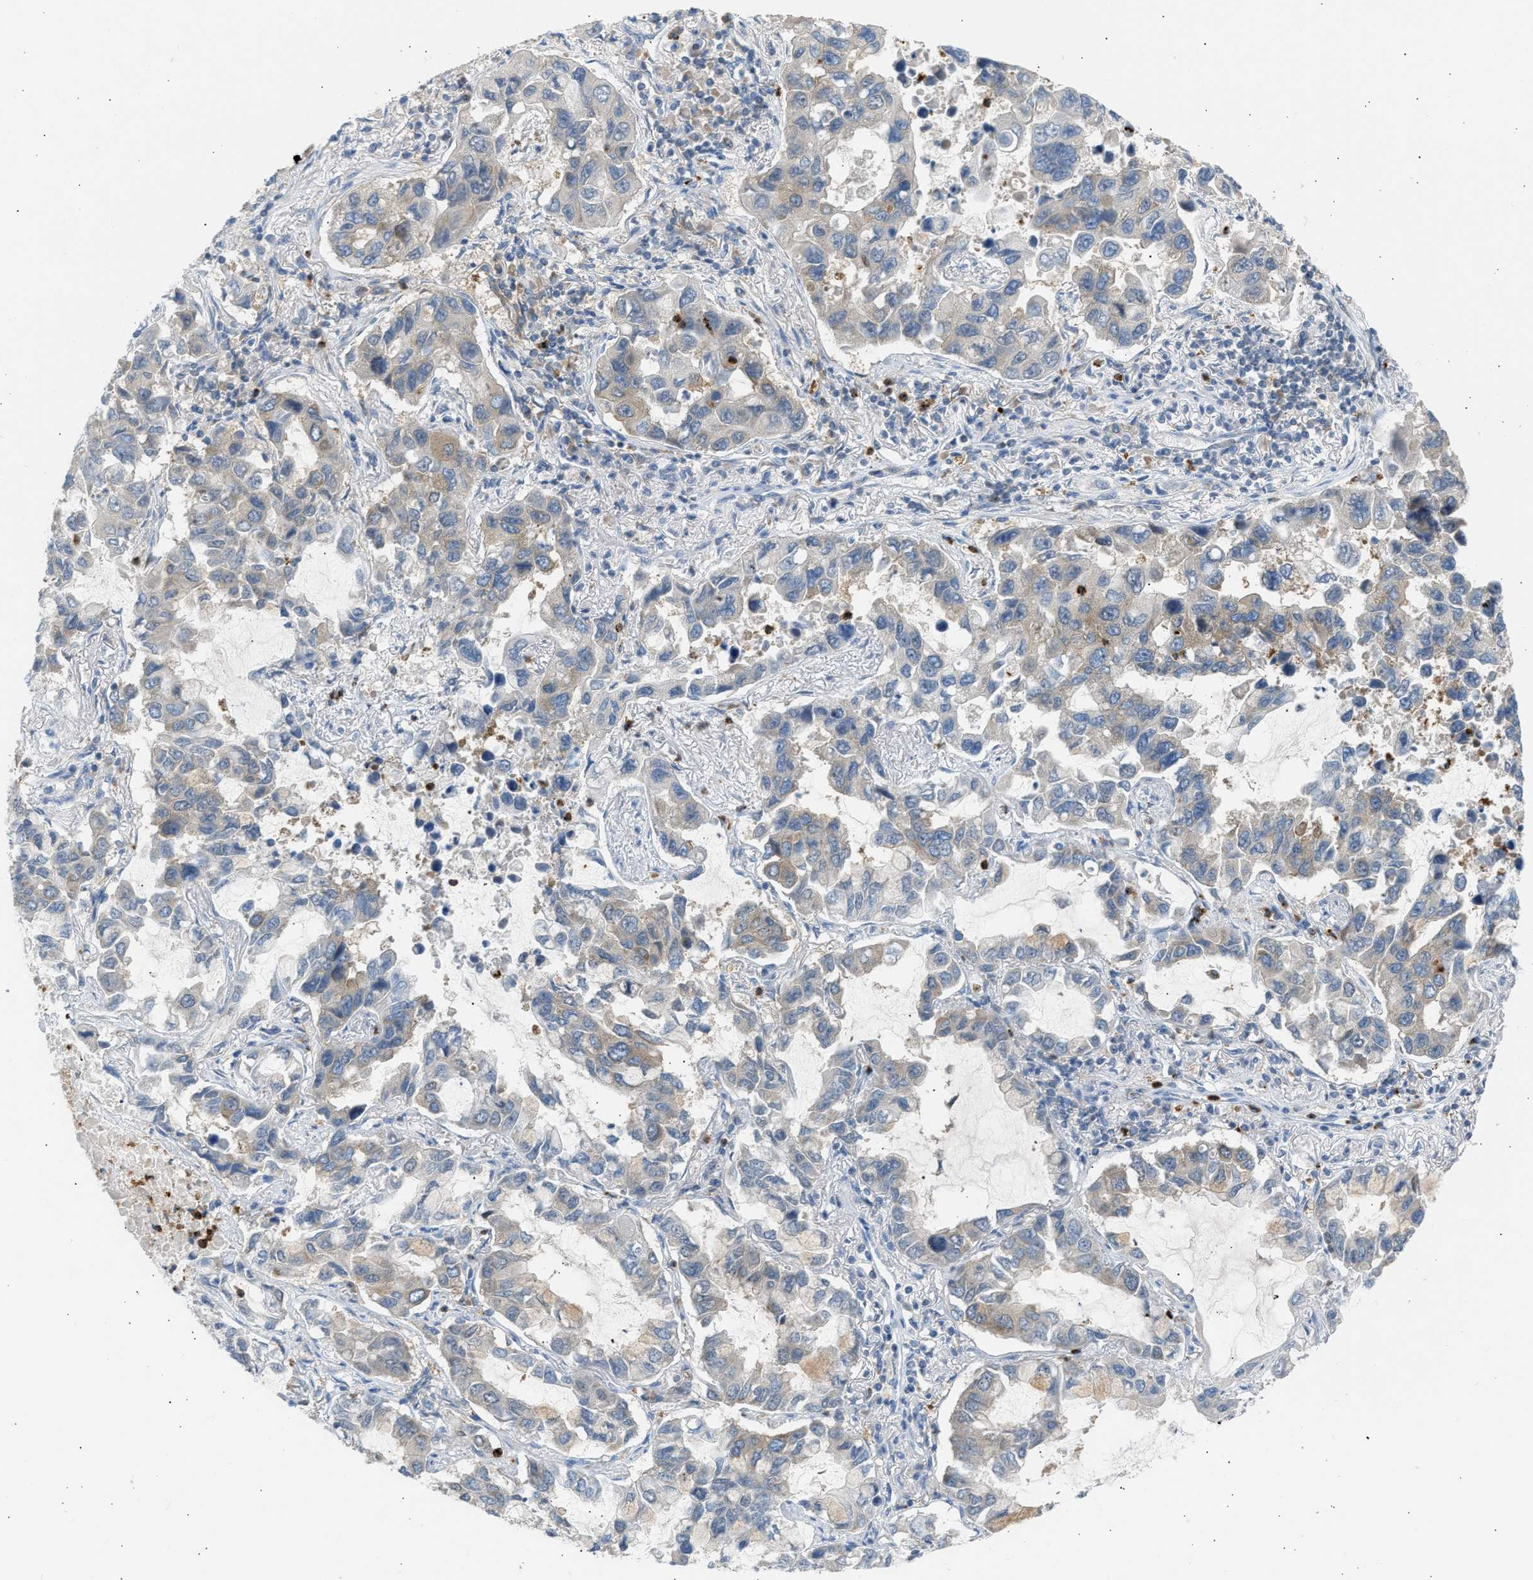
{"staining": {"intensity": "weak", "quantity": "<25%", "location": "cytoplasmic/membranous"}, "tissue": "lung cancer", "cell_type": "Tumor cells", "image_type": "cancer", "snomed": [{"axis": "morphology", "description": "Adenocarcinoma, NOS"}, {"axis": "topography", "description": "Lung"}], "caption": "Immunohistochemistry (IHC) micrograph of neoplastic tissue: human lung cancer stained with DAB (3,3'-diaminobenzidine) shows no significant protein staining in tumor cells.", "gene": "TRIM50", "patient": {"sex": "male", "age": 64}}